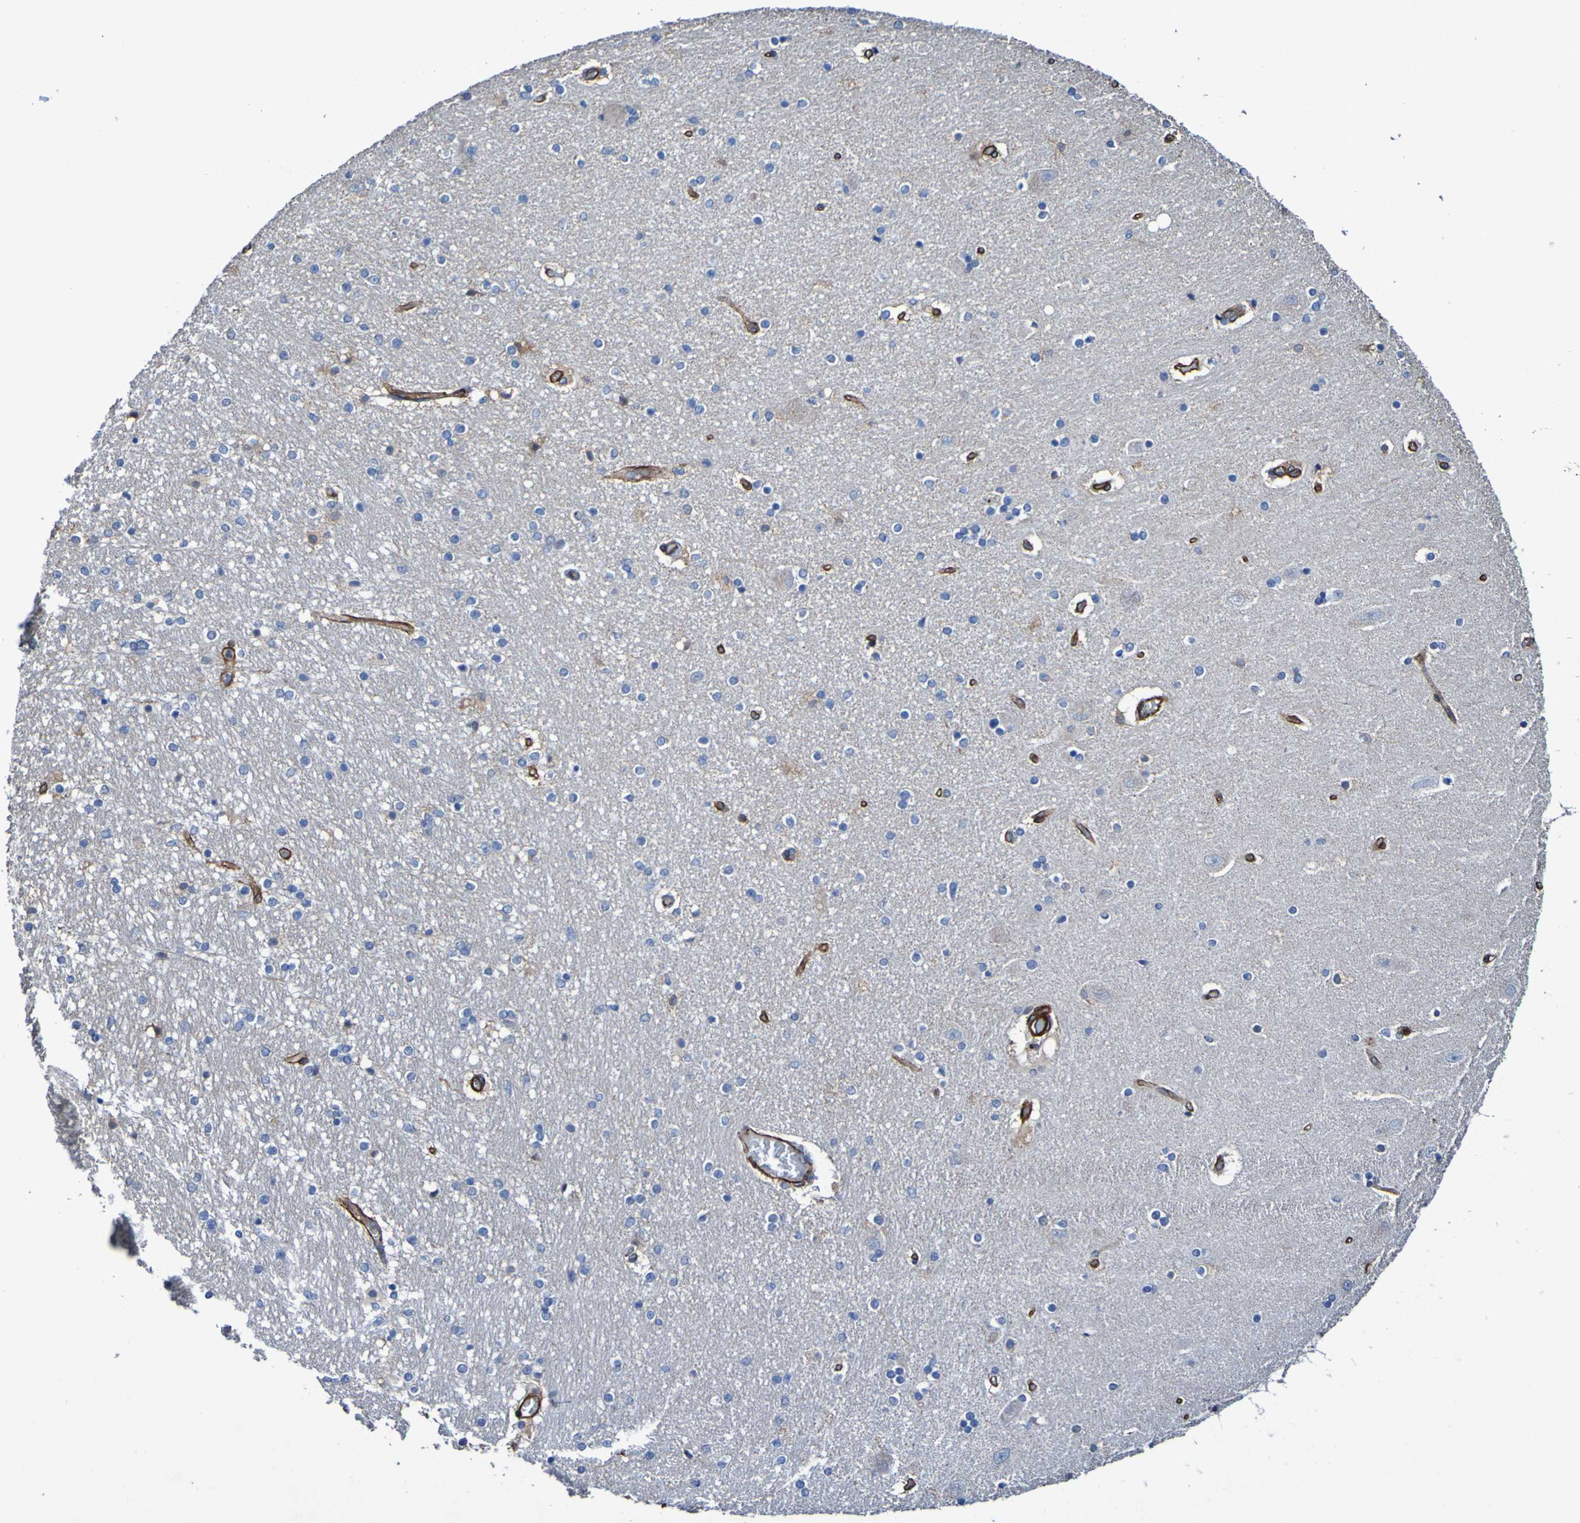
{"staining": {"intensity": "negative", "quantity": "none", "location": "none"}, "tissue": "hippocampus", "cell_type": "Glial cells", "image_type": "normal", "snomed": [{"axis": "morphology", "description": "Normal tissue, NOS"}, {"axis": "topography", "description": "Hippocampus"}], "caption": "Immunohistochemistry of unremarkable human hippocampus demonstrates no positivity in glial cells.", "gene": "ELMOD3", "patient": {"sex": "female", "age": 54}}